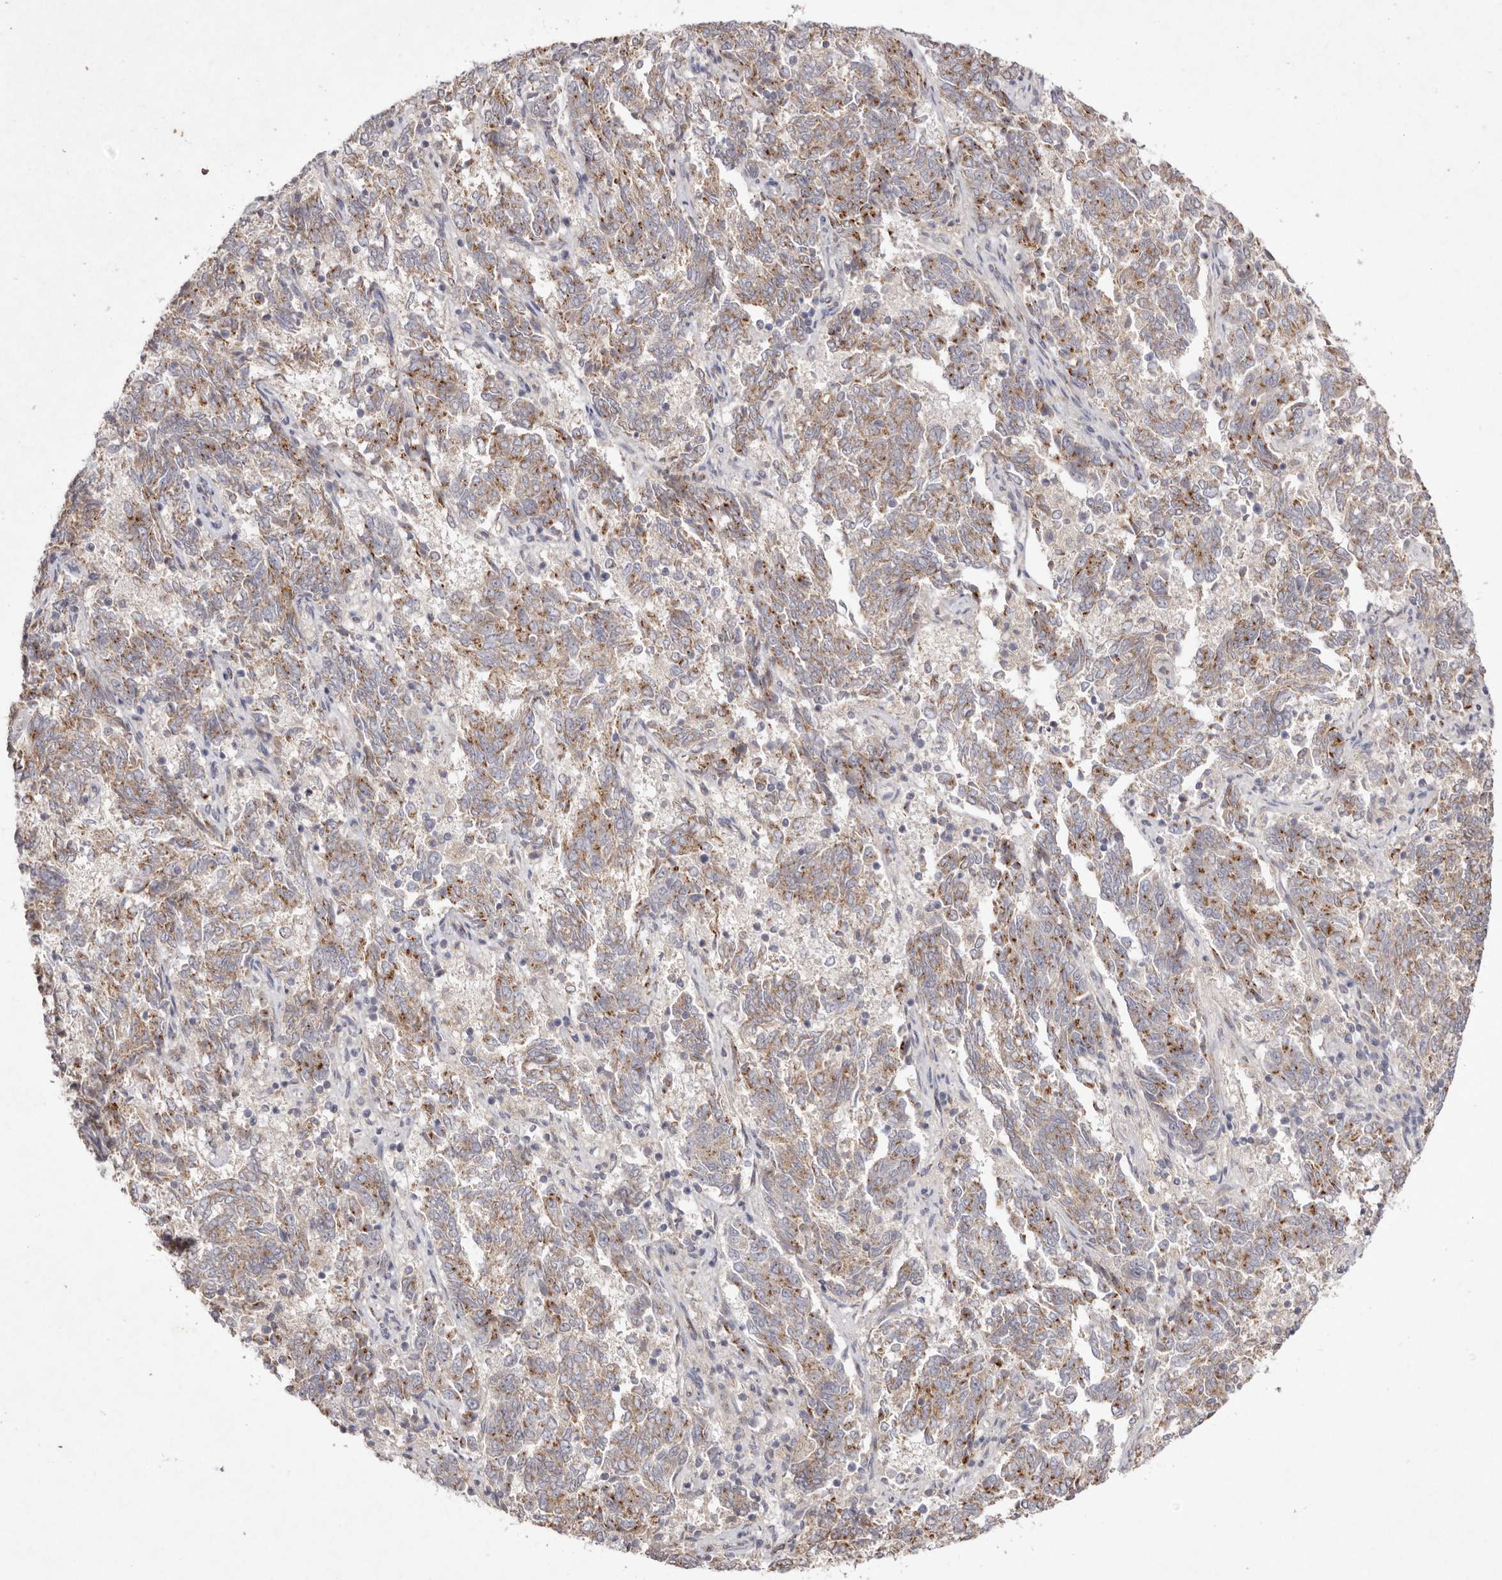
{"staining": {"intensity": "moderate", "quantity": ">75%", "location": "cytoplasmic/membranous"}, "tissue": "endometrial cancer", "cell_type": "Tumor cells", "image_type": "cancer", "snomed": [{"axis": "morphology", "description": "Adenocarcinoma, NOS"}, {"axis": "topography", "description": "Endometrium"}], "caption": "High-power microscopy captured an immunohistochemistry photomicrograph of adenocarcinoma (endometrial), revealing moderate cytoplasmic/membranous expression in approximately >75% of tumor cells.", "gene": "USP24", "patient": {"sex": "female", "age": 80}}